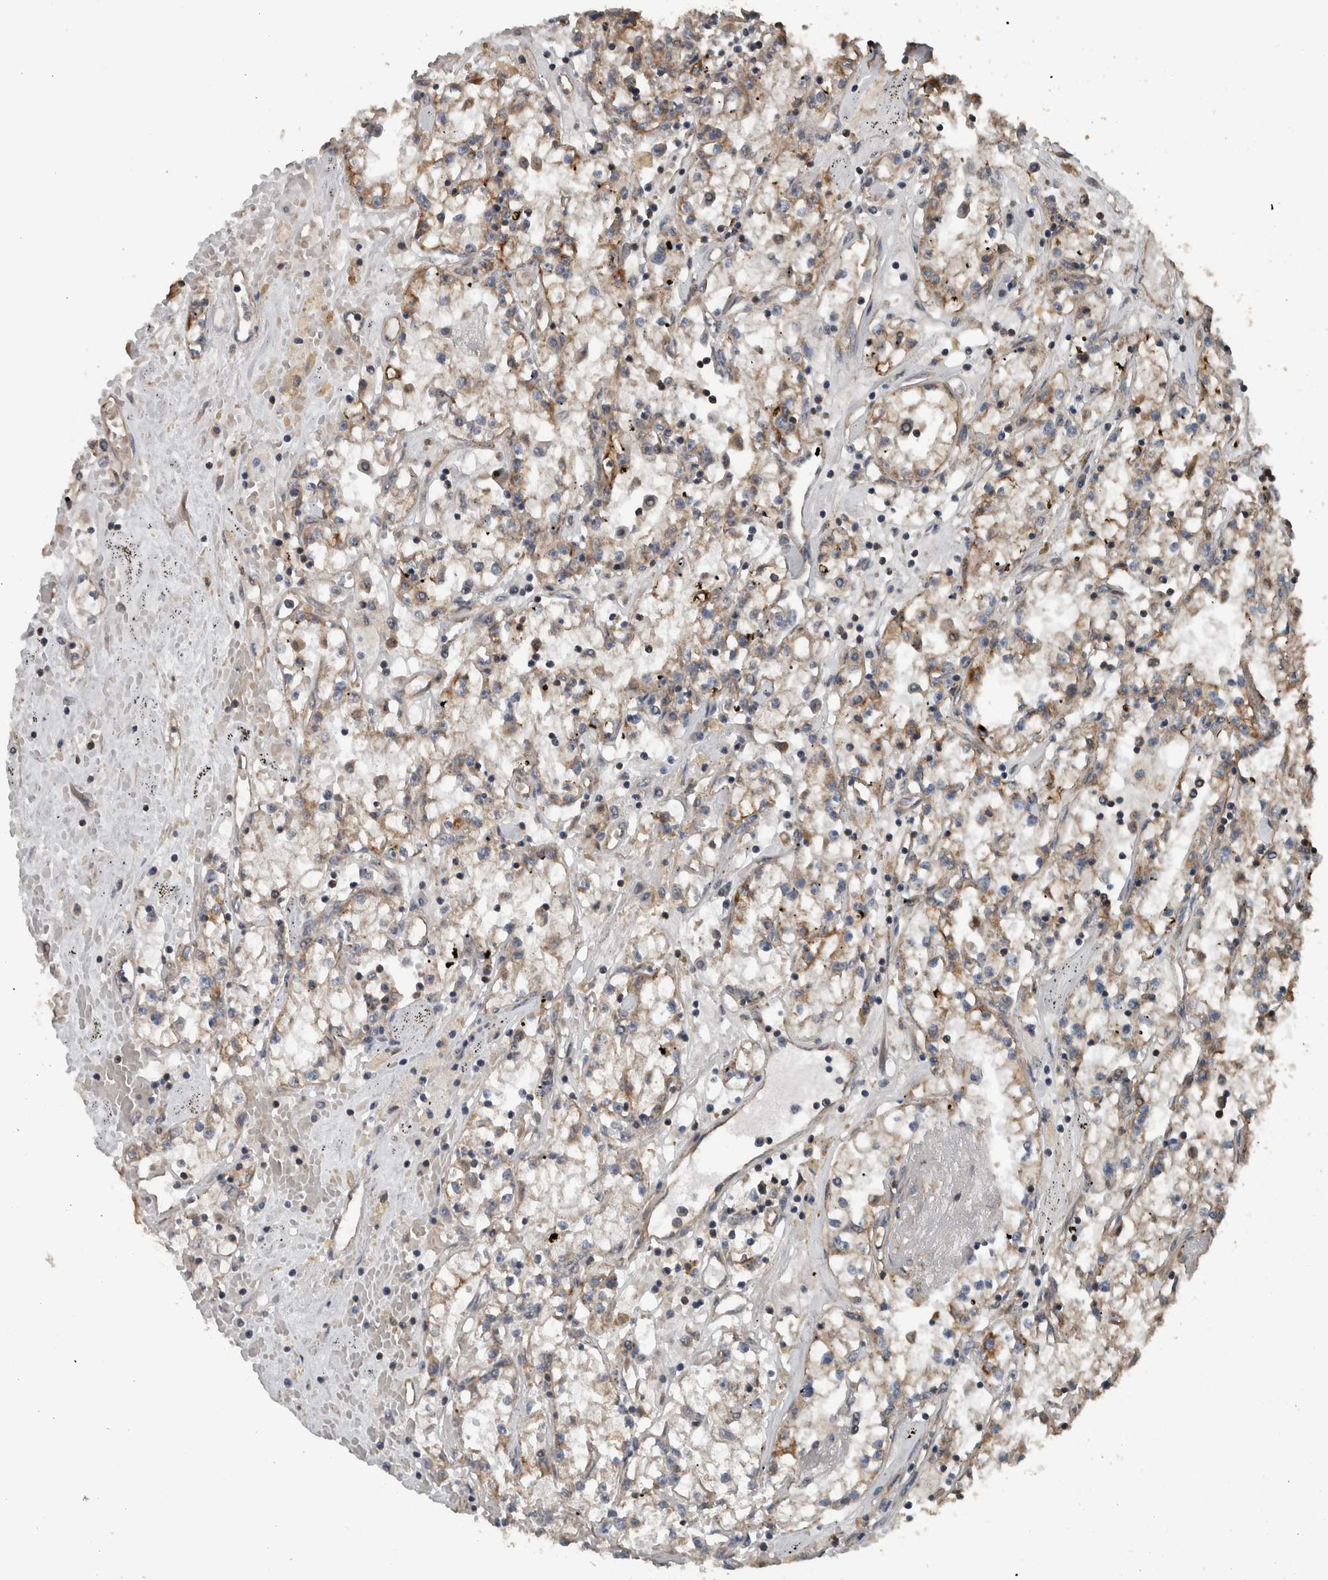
{"staining": {"intensity": "weak", "quantity": "25%-75%", "location": "cytoplasmic/membranous"}, "tissue": "renal cancer", "cell_type": "Tumor cells", "image_type": "cancer", "snomed": [{"axis": "morphology", "description": "Adenocarcinoma, NOS"}, {"axis": "topography", "description": "Kidney"}], "caption": "This micrograph exhibits IHC staining of renal cancer (adenocarcinoma), with low weak cytoplasmic/membranous expression in about 25%-75% of tumor cells.", "gene": "RIOK3", "patient": {"sex": "male", "age": 56}}